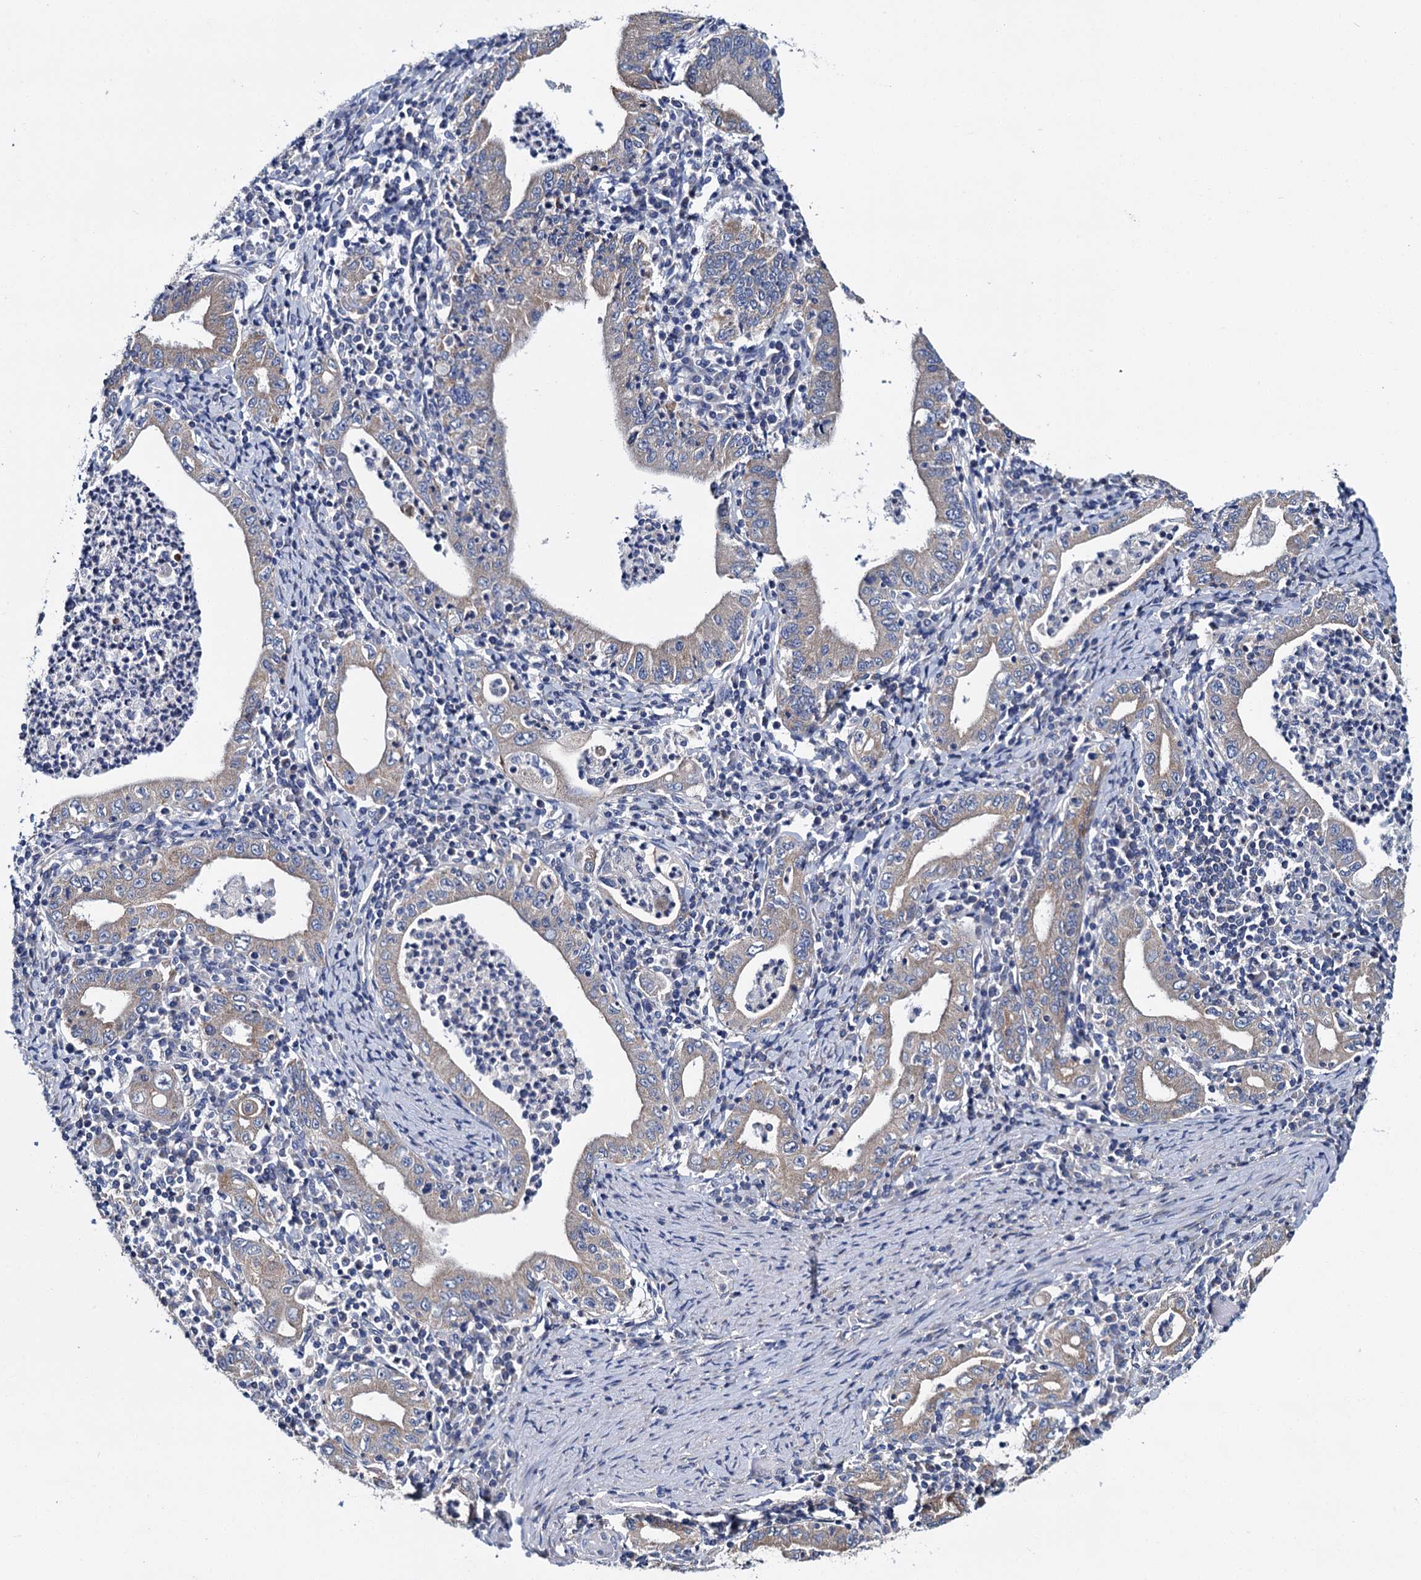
{"staining": {"intensity": "moderate", "quantity": ">75%", "location": "cytoplasmic/membranous"}, "tissue": "stomach cancer", "cell_type": "Tumor cells", "image_type": "cancer", "snomed": [{"axis": "morphology", "description": "Normal tissue, NOS"}, {"axis": "morphology", "description": "Adenocarcinoma, NOS"}, {"axis": "topography", "description": "Esophagus"}, {"axis": "topography", "description": "Stomach, upper"}, {"axis": "topography", "description": "Peripheral nerve tissue"}], "caption": "Stomach adenocarcinoma stained with immunohistochemistry reveals moderate cytoplasmic/membranous positivity in approximately >75% of tumor cells.", "gene": "CEP295", "patient": {"sex": "male", "age": 62}}